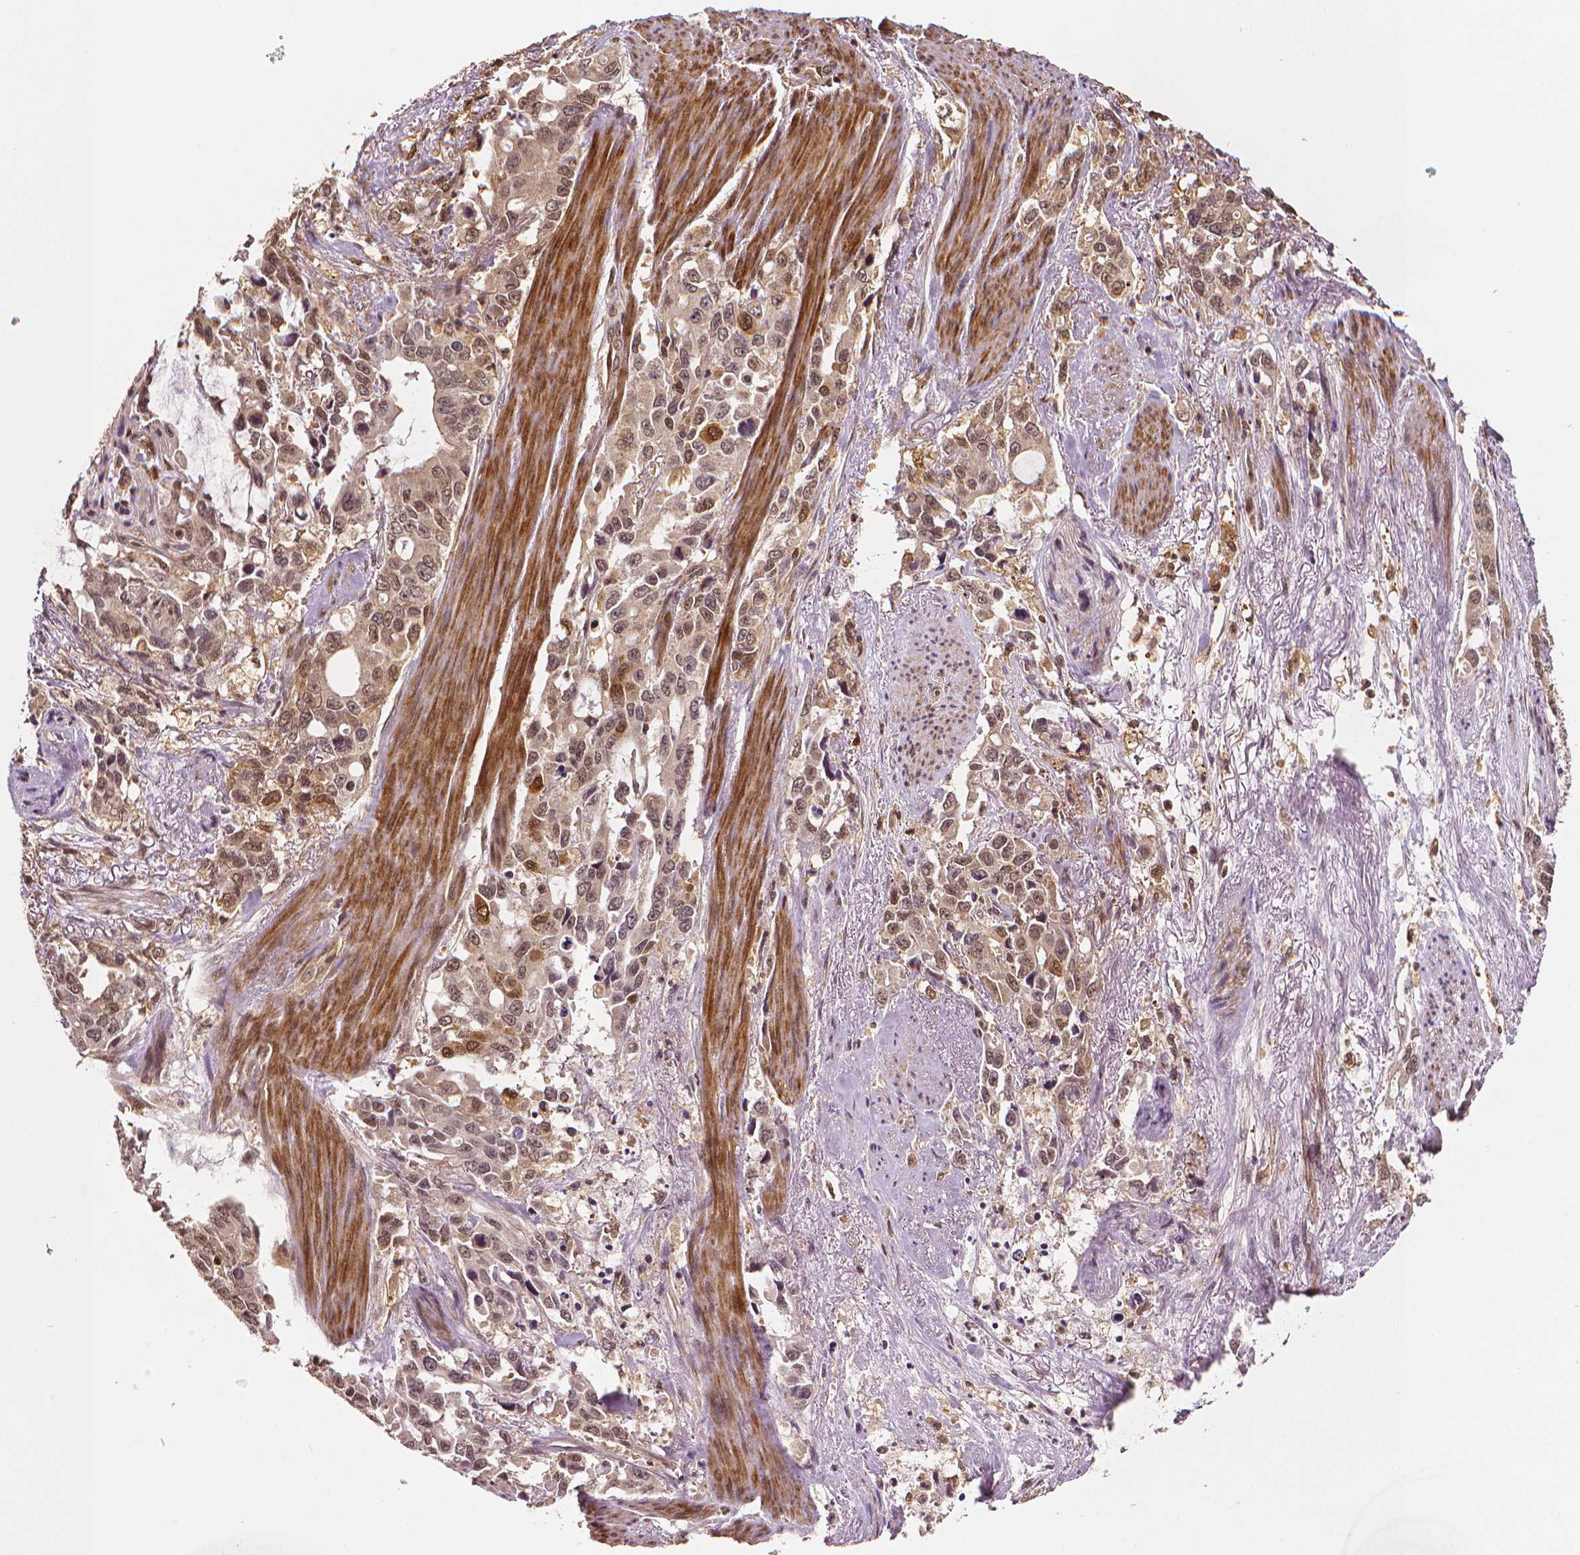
{"staining": {"intensity": "moderate", "quantity": "<25%", "location": "cytoplasmic/membranous,nuclear"}, "tissue": "stomach cancer", "cell_type": "Tumor cells", "image_type": "cancer", "snomed": [{"axis": "morphology", "description": "Adenocarcinoma, NOS"}, {"axis": "topography", "description": "Stomach, upper"}], "caption": "Brown immunohistochemical staining in stomach cancer (adenocarcinoma) displays moderate cytoplasmic/membranous and nuclear positivity in about <25% of tumor cells.", "gene": "STAT3", "patient": {"sex": "male", "age": 85}}